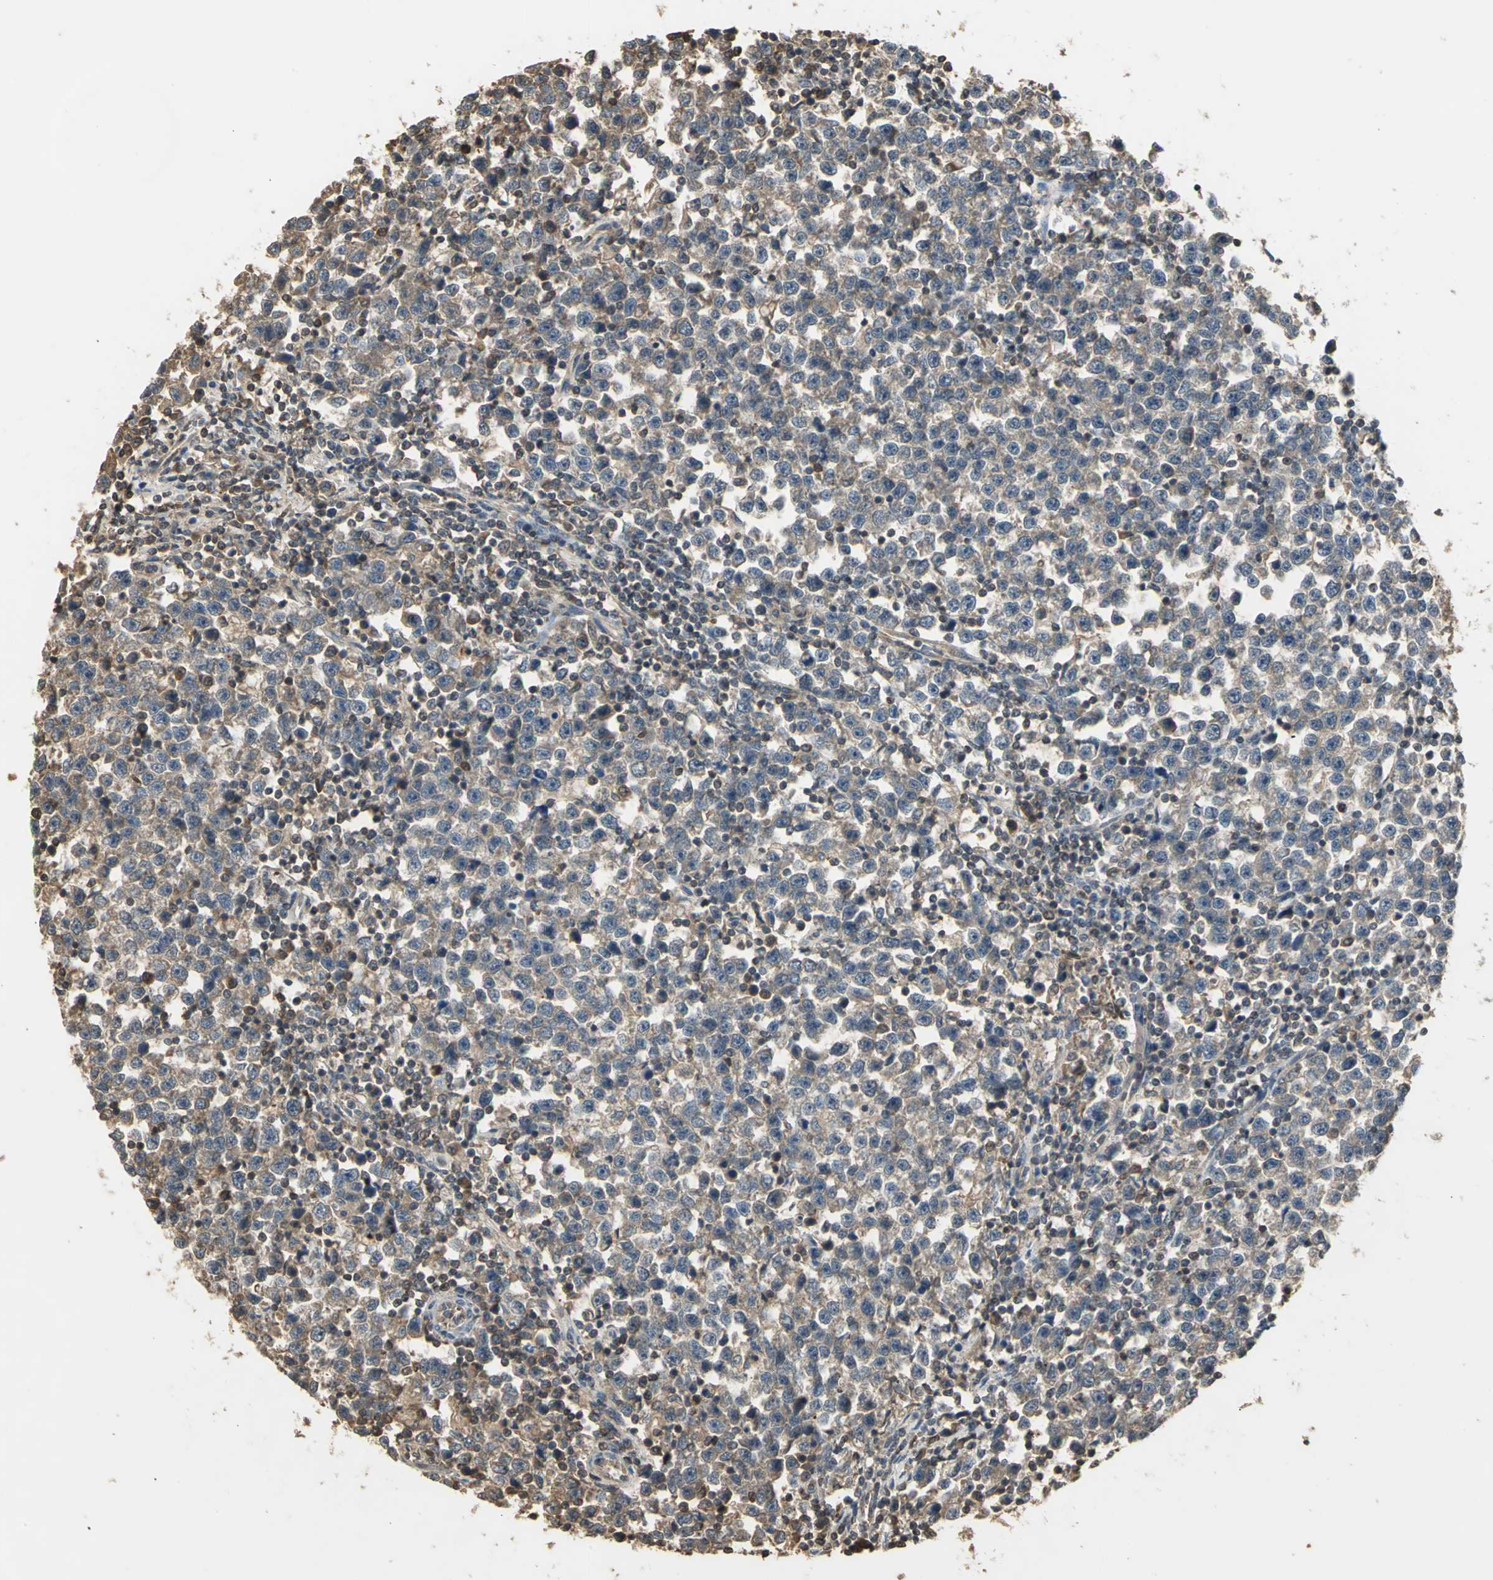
{"staining": {"intensity": "moderate", "quantity": ">75%", "location": "cytoplasmic/membranous"}, "tissue": "testis cancer", "cell_type": "Tumor cells", "image_type": "cancer", "snomed": [{"axis": "morphology", "description": "Seminoma, NOS"}, {"axis": "topography", "description": "Testis"}], "caption": "High-magnification brightfield microscopy of testis seminoma stained with DAB (brown) and counterstained with hematoxylin (blue). tumor cells exhibit moderate cytoplasmic/membranous staining is seen in approximately>75% of cells.", "gene": "PARK7", "patient": {"sex": "male", "age": 43}}